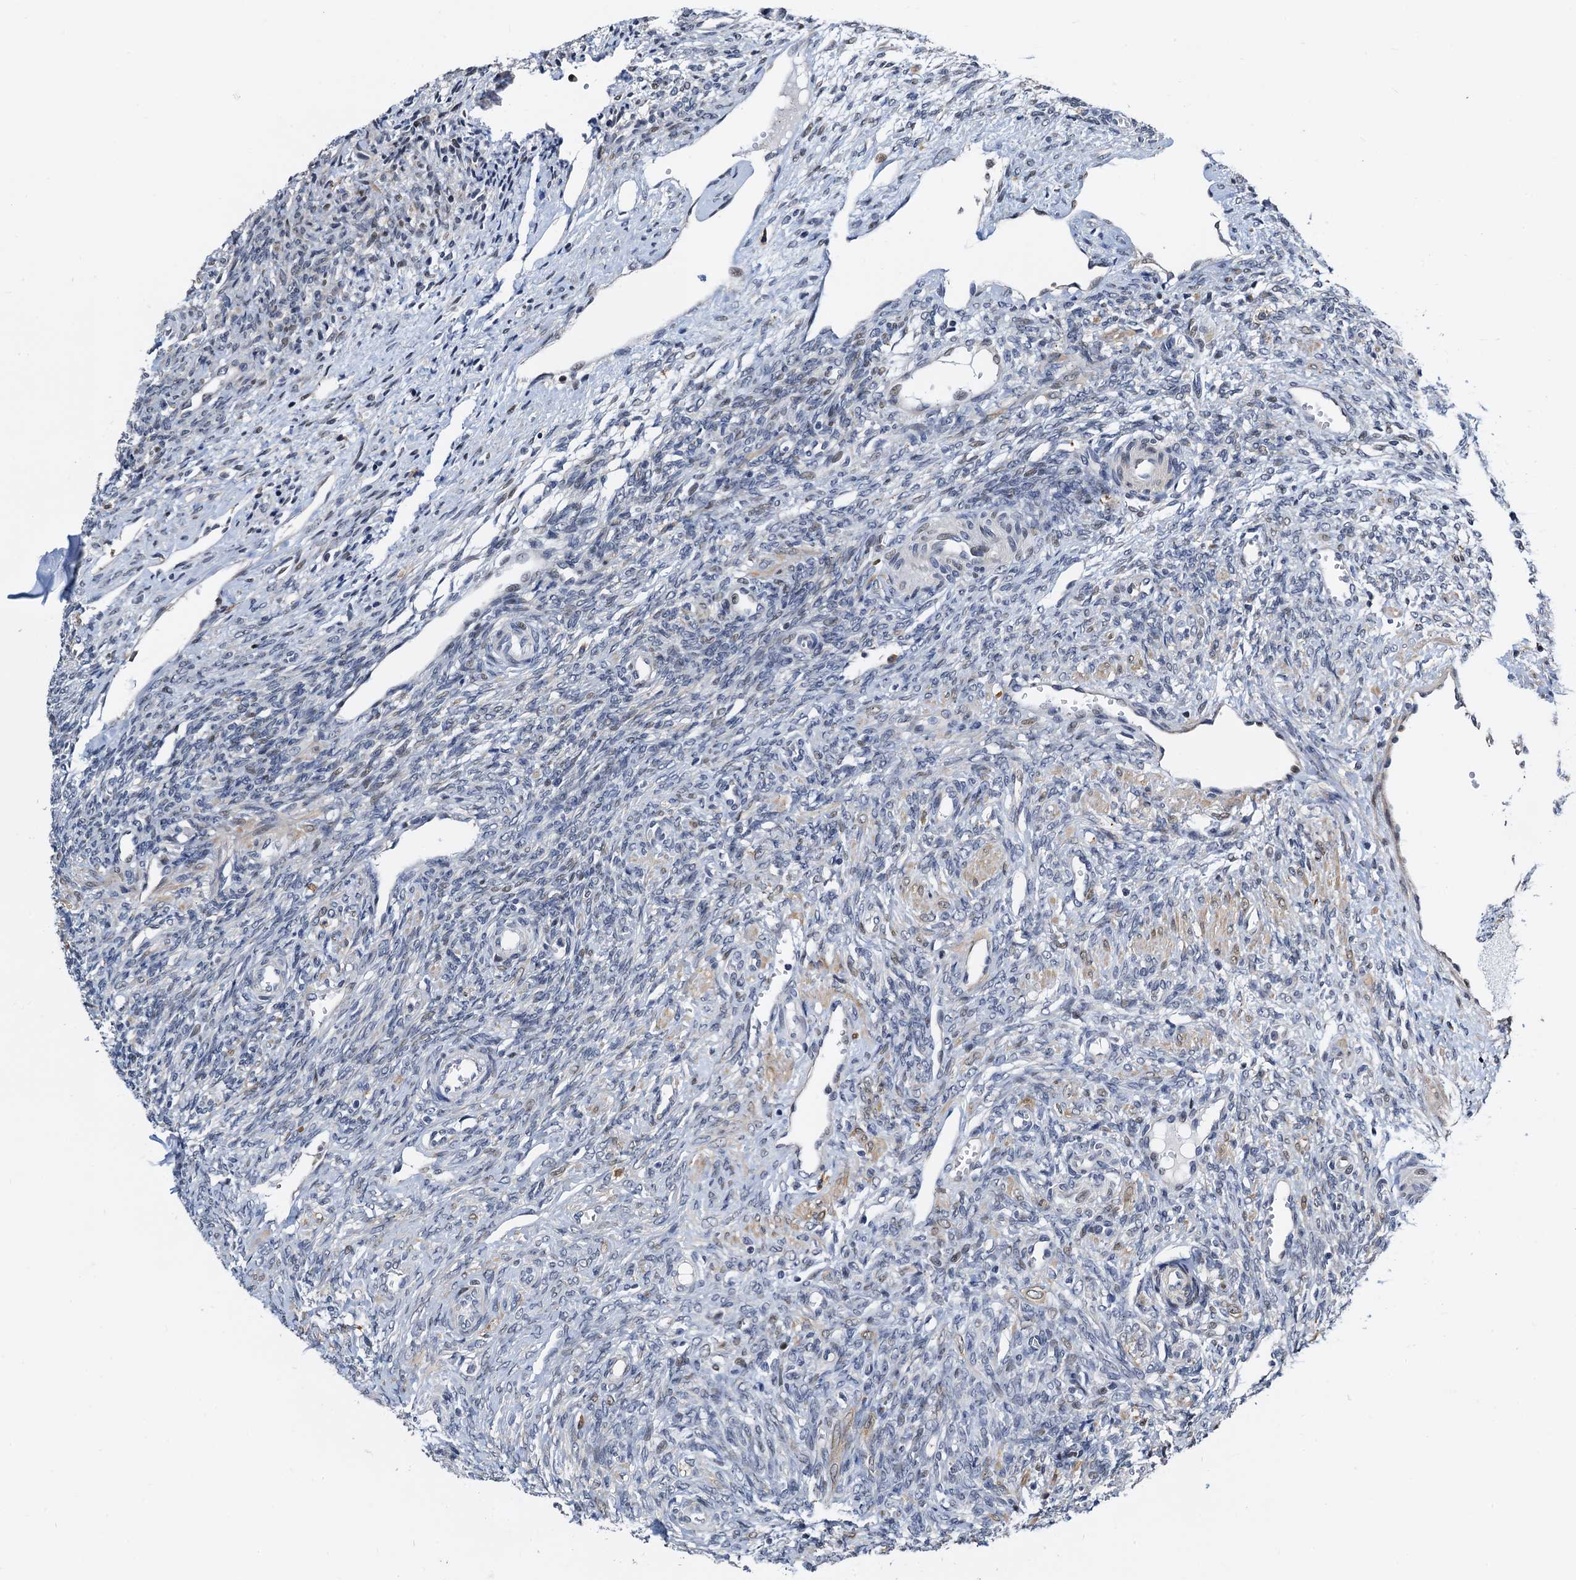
{"staining": {"intensity": "negative", "quantity": "none", "location": "none"}, "tissue": "ovary", "cell_type": "Ovarian stroma cells", "image_type": "normal", "snomed": [{"axis": "morphology", "description": "Normal tissue, NOS"}, {"axis": "topography", "description": "Ovary"}], "caption": "Ovarian stroma cells are negative for protein expression in unremarkable human ovary. The staining is performed using DAB brown chromogen with nuclei counter-stained in using hematoxylin.", "gene": "FAM222A", "patient": {"sex": "female", "age": 41}}